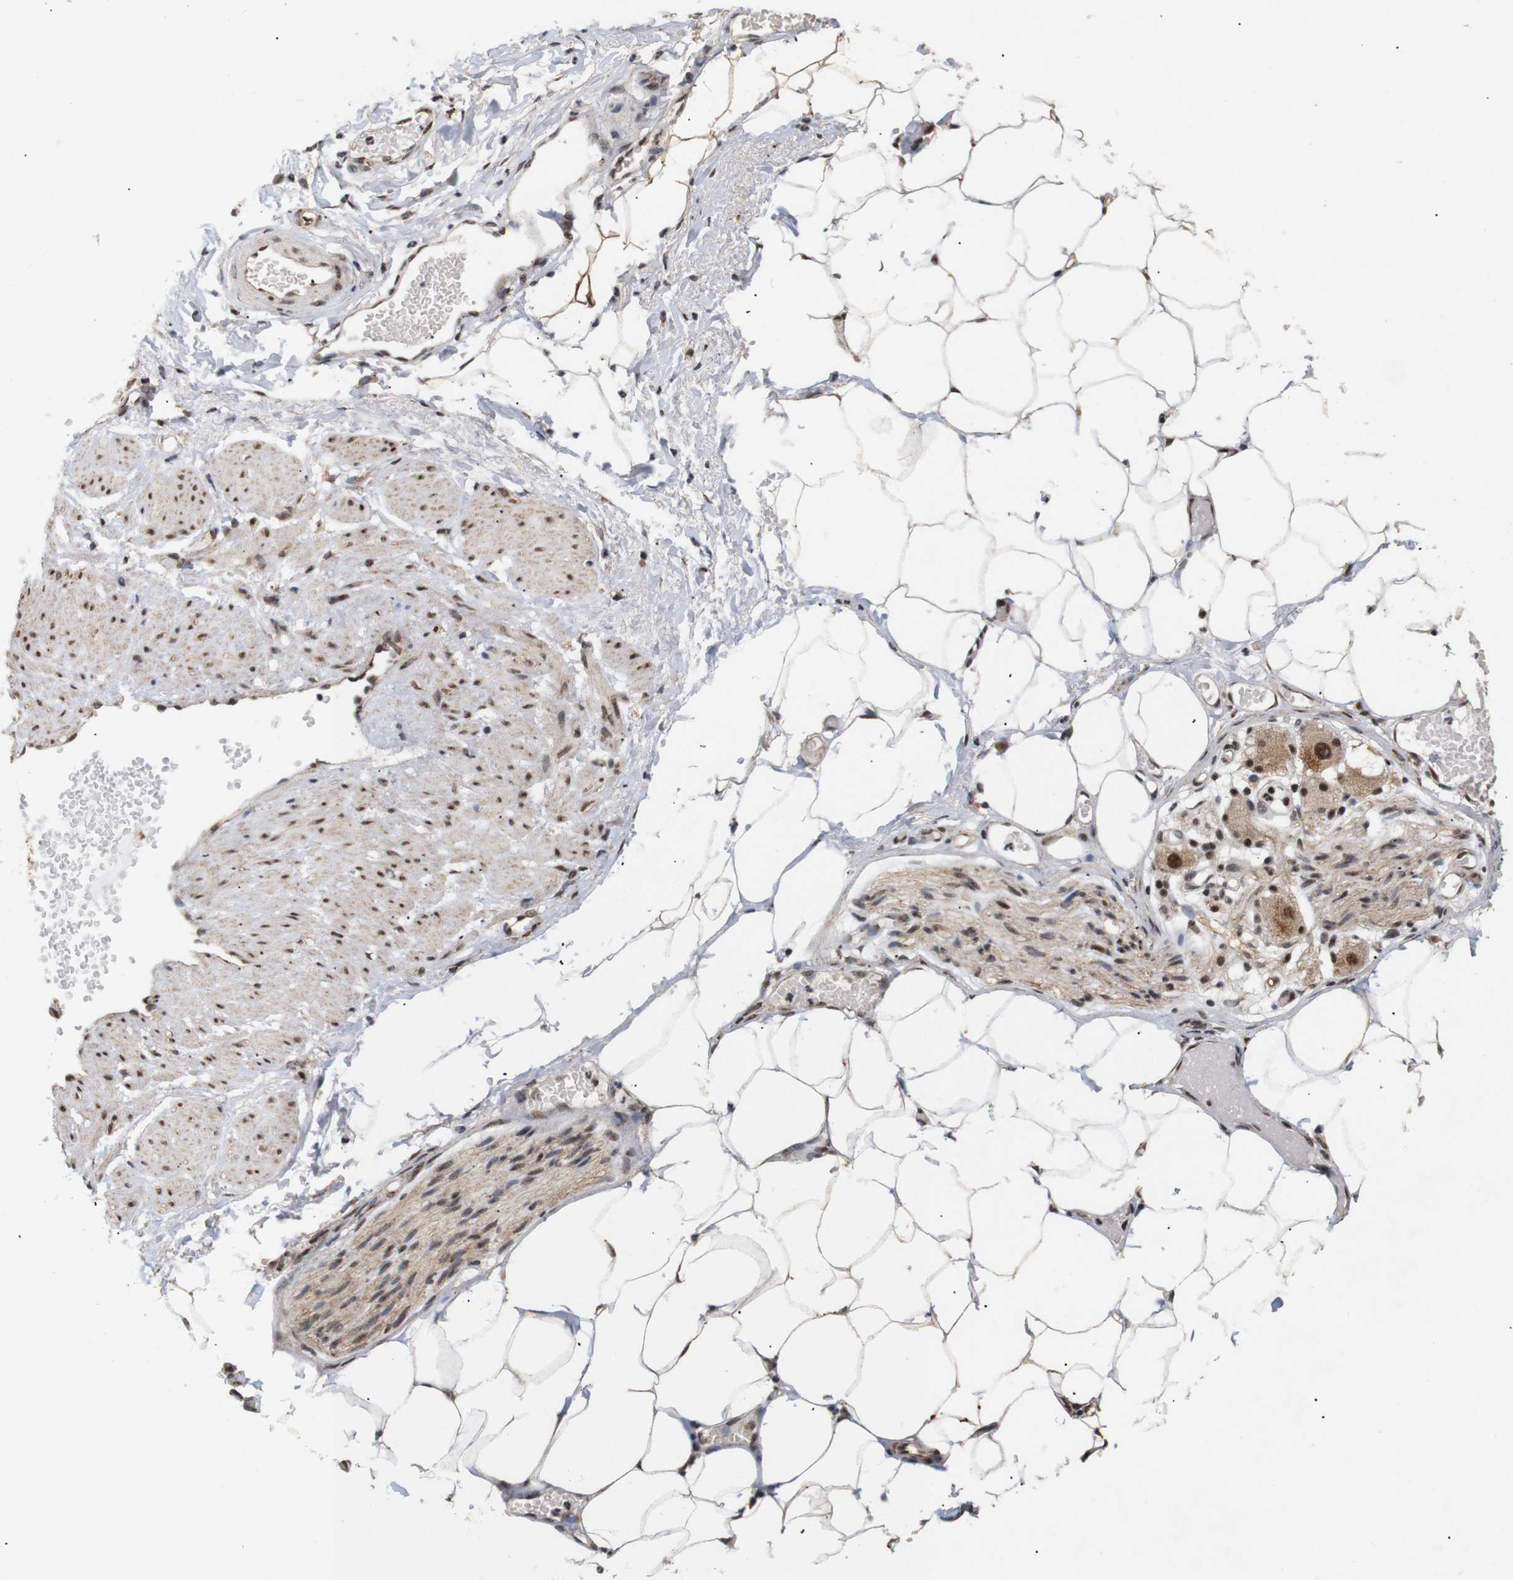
{"staining": {"intensity": "moderate", "quantity": ">75%", "location": "nuclear"}, "tissue": "adipose tissue", "cell_type": "Adipocytes", "image_type": "normal", "snomed": [{"axis": "morphology", "description": "Normal tissue, NOS"}, {"axis": "topography", "description": "Soft tissue"}, {"axis": "topography", "description": "Vascular tissue"}], "caption": "Adipocytes reveal medium levels of moderate nuclear staining in approximately >75% of cells in unremarkable adipose tissue. (Stains: DAB (3,3'-diaminobenzidine) in brown, nuclei in blue, Microscopy: brightfield microscopy at high magnification).", "gene": "PYM1", "patient": {"sex": "female", "age": 35}}